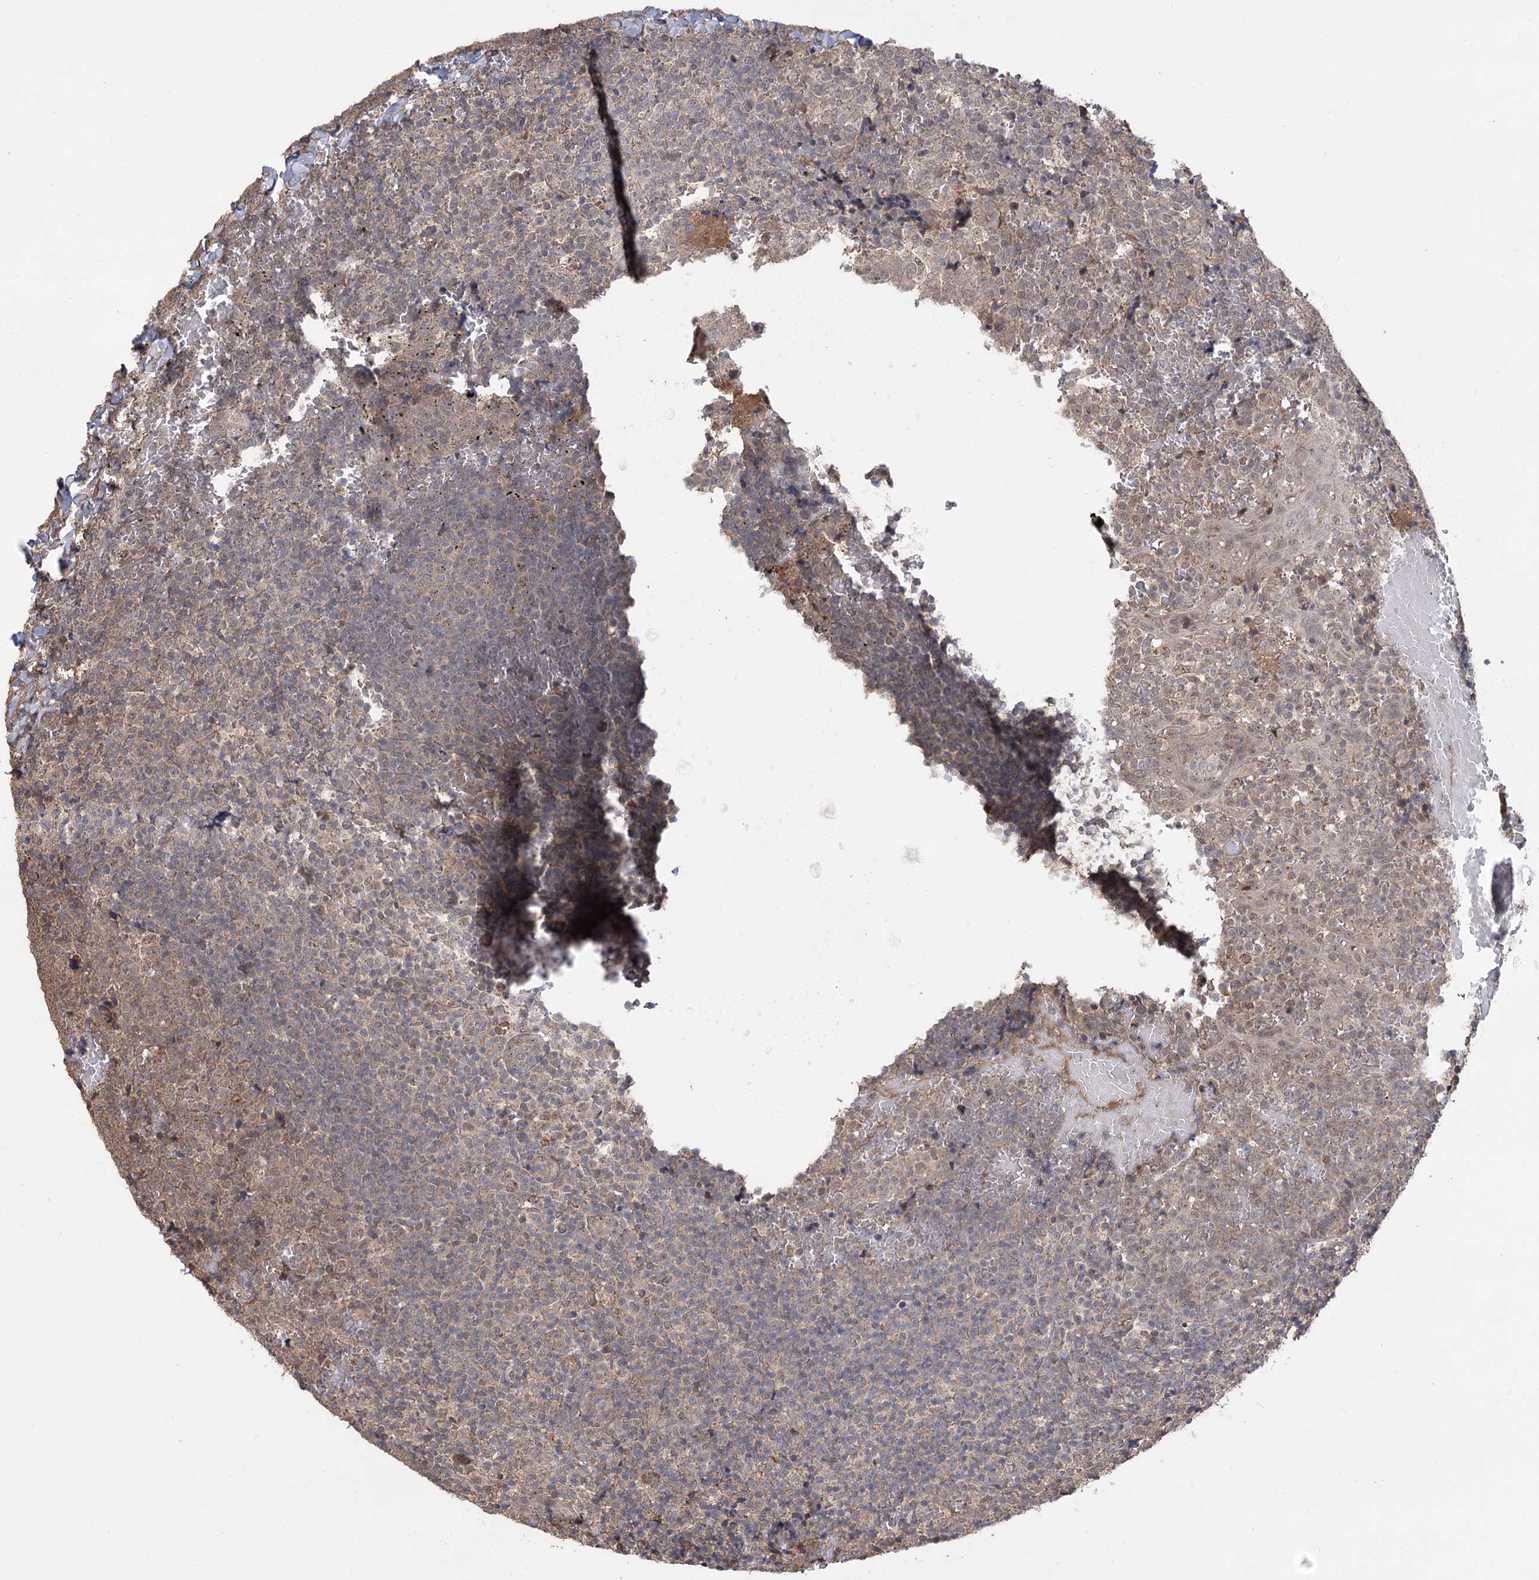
{"staining": {"intensity": "moderate", "quantity": "25%-75%", "location": "cytoplasmic/membranous"}, "tissue": "tonsil", "cell_type": "Germinal center cells", "image_type": "normal", "snomed": [{"axis": "morphology", "description": "Normal tissue, NOS"}, {"axis": "topography", "description": "Tonsil"}], "caption": "Brown immunohistochemical staining in benign tonsil reveals moderate cytoplasmic/membranous staining in about 25%-75% of germinal center cells.", "gene": "TENM2", "patient": {"sex": "female", "age": 19}}